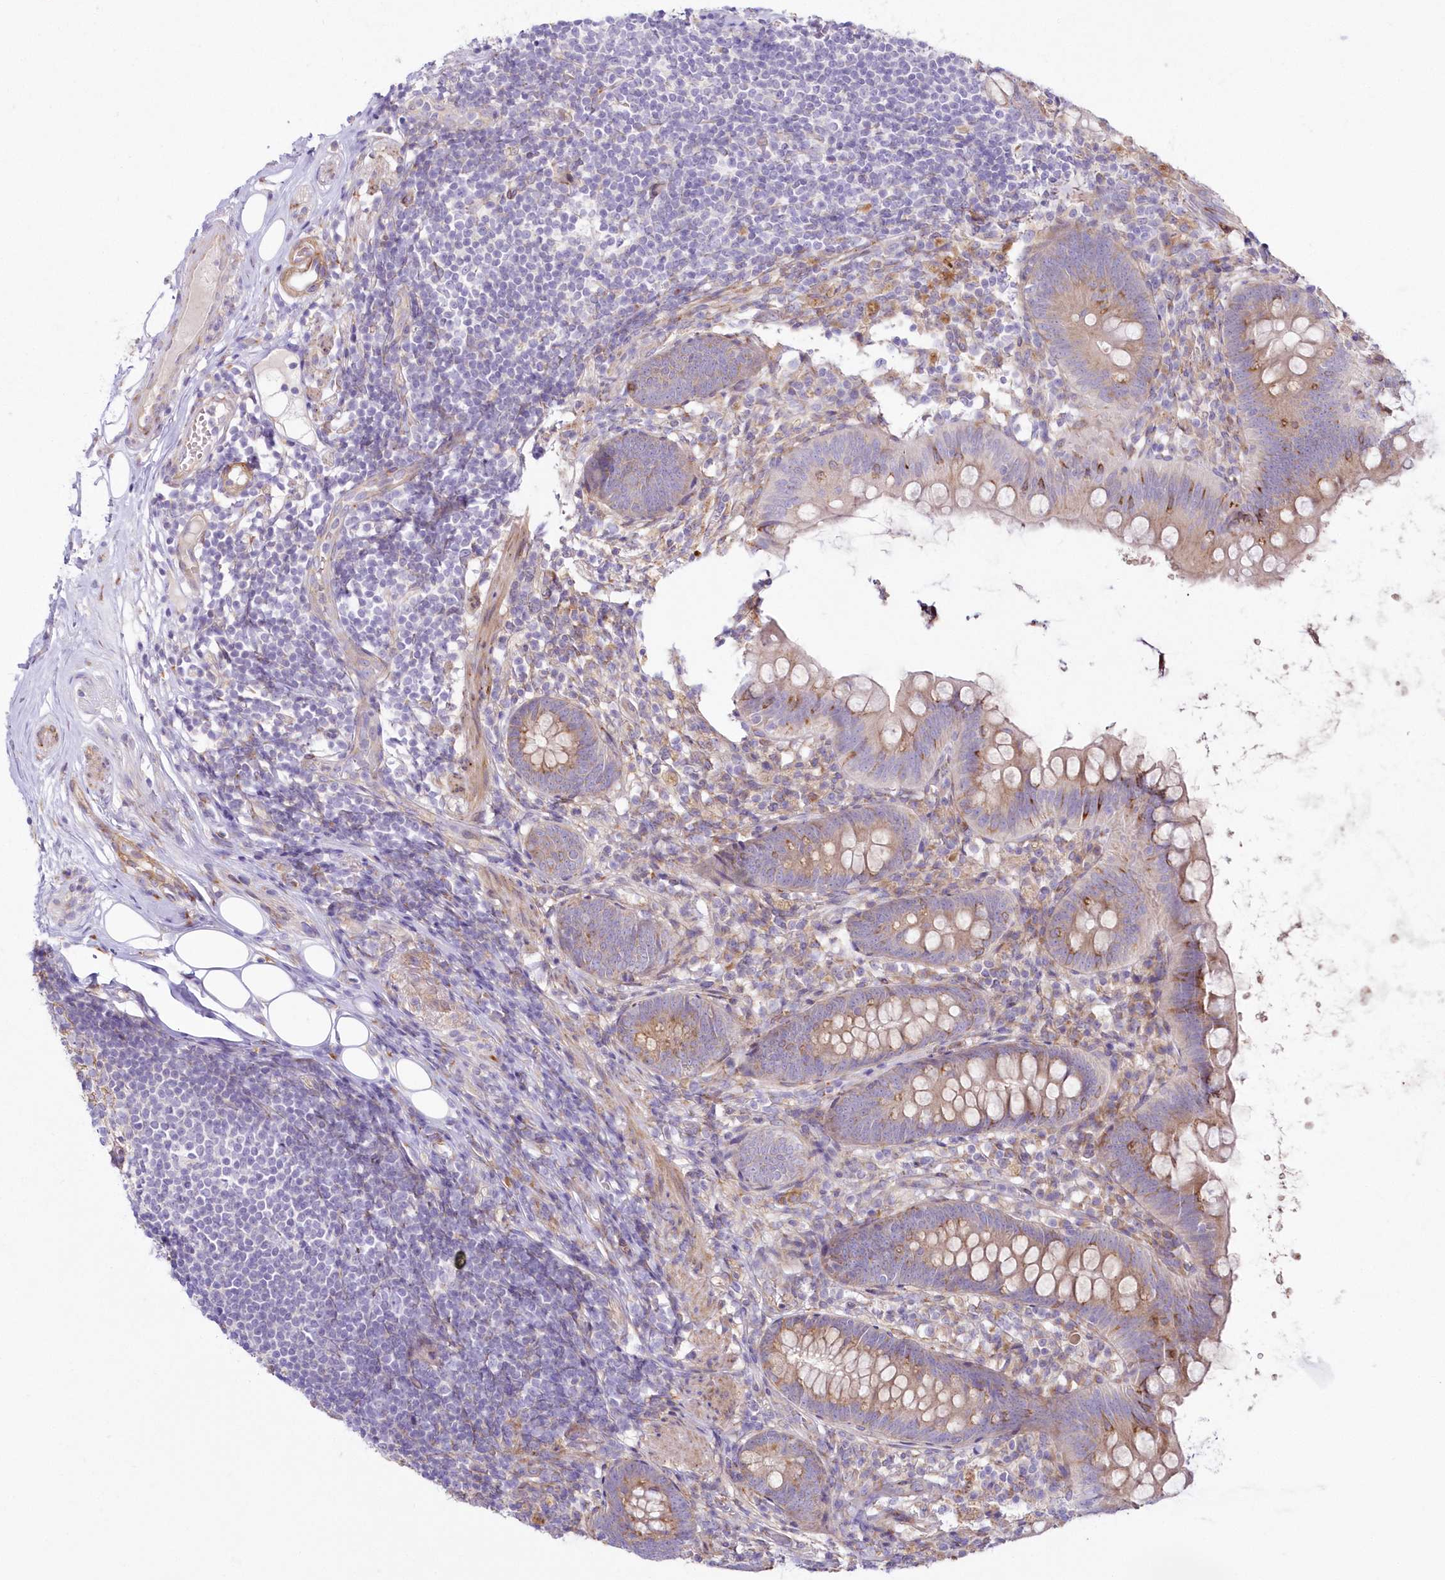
{"staining": {"intensity": "moderate", "quantity": ">75%", "location": "cytoplasmic/membranous"}, "tissue": "appendix", "cell_type": "Glandular cells", "image_type": "normal", "snomed": [{"axis": "morphology", "description": "Normal tissue, NOS"}, {"axis": "topography", "description": "Appendix"}], "caption": "Immunohistochemistry (IHC) photomicrograph of benign human appendix stained for a protein (brown), which reveals medium levels of moderate cytoplasmic/membranous staining in approximately >75% of glandular cells.", "gene": "ARFGEF3", "patient": {"sex": "female", "age": 62}}